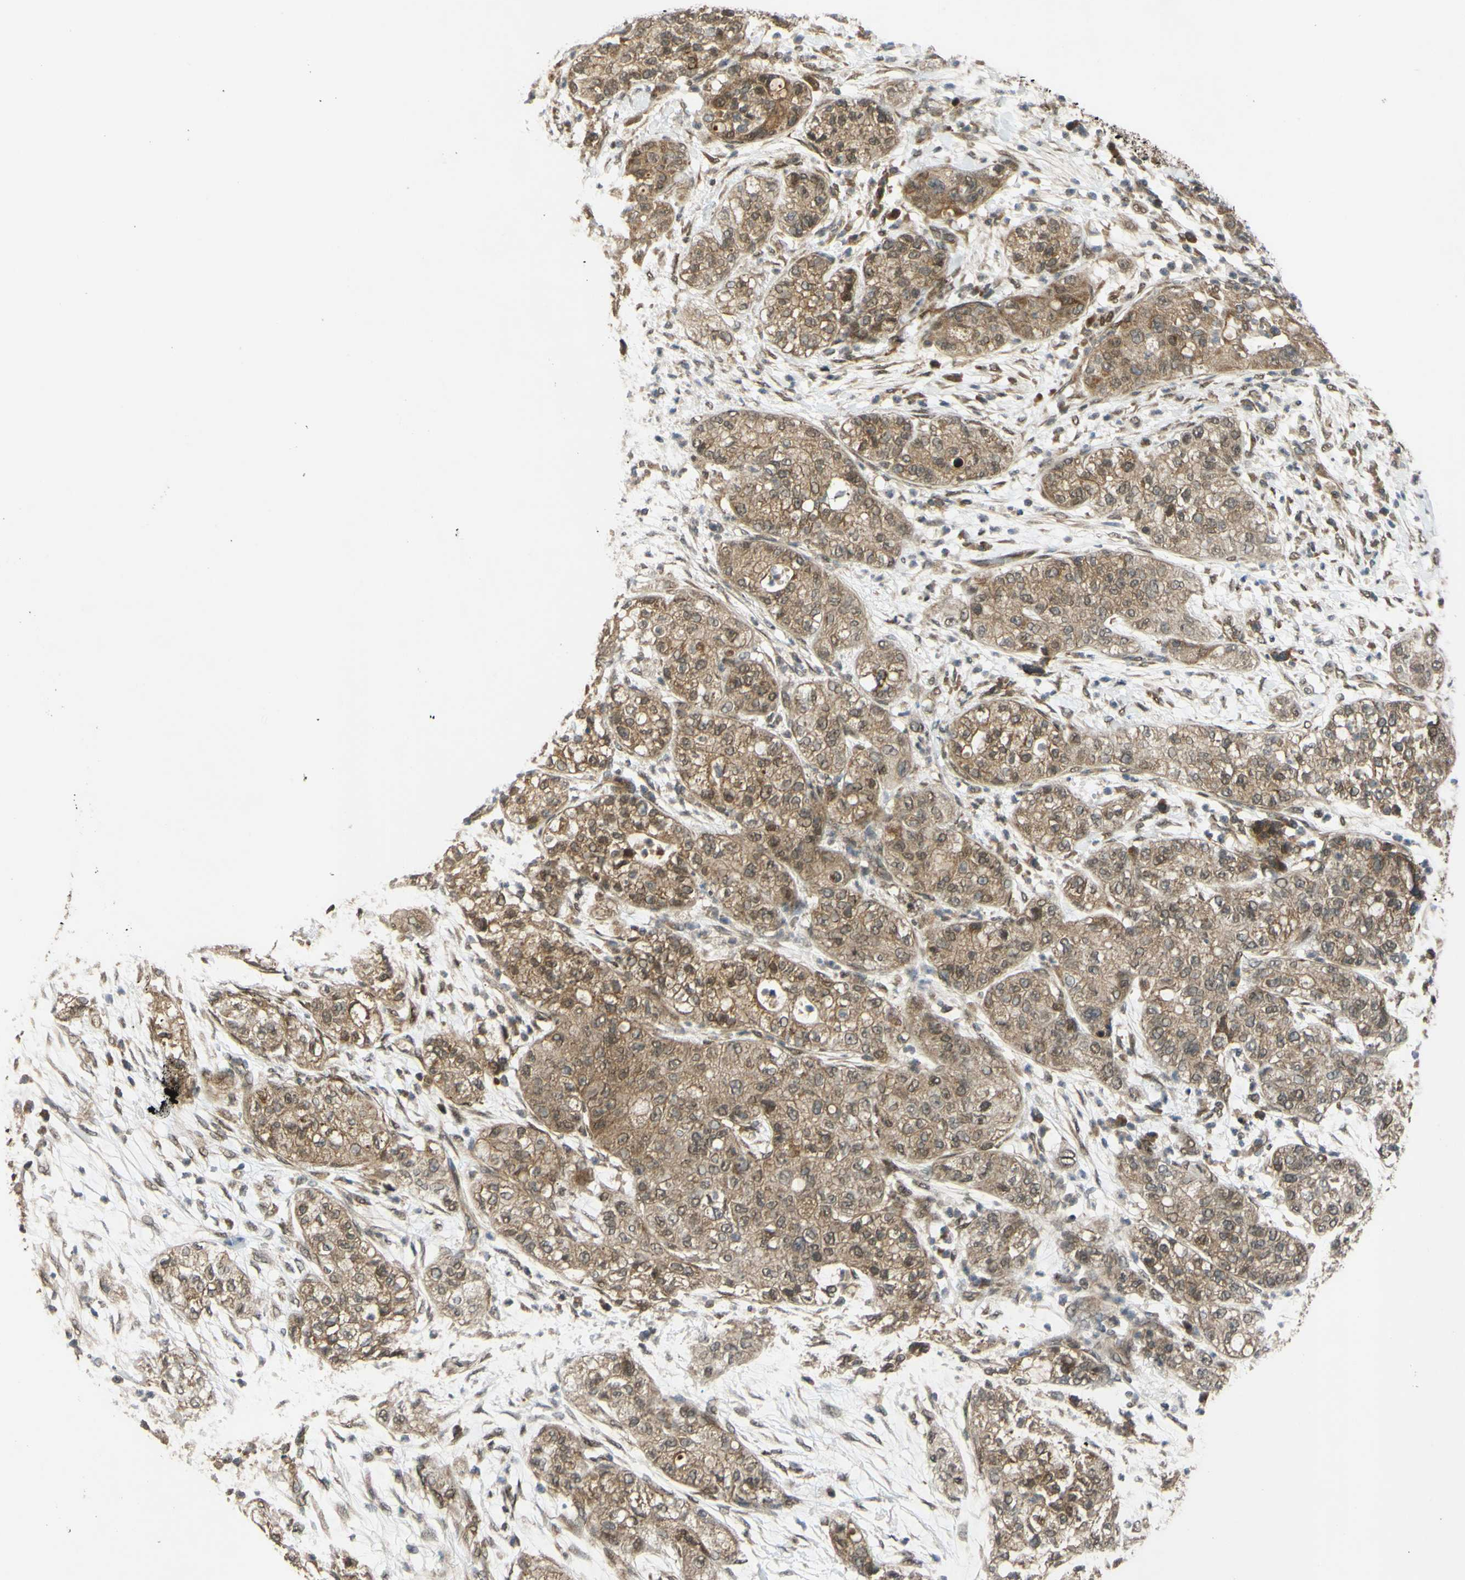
{"staining": {"intensity": "moderate", "quantity": ">75%", "location": "cytoplasmic/membranous"}, "tissue": "pancreatic cancer", "cell_type": "Tumor cells", "image_type": "cancer", "snomed": [{"axis": "morphology", "description": "Adenocarcinoma, NOS"}, {"axis": "topography", "description": "Pancreas"}], "caption": "Human pancreatic cancer stained with a brown dye shows moderate cytoplasmic/membranous positive positivity in approximately >75% of tumor cells.", "gene": "ABCC8", "patient": {"sex": "female", "age": 78}}